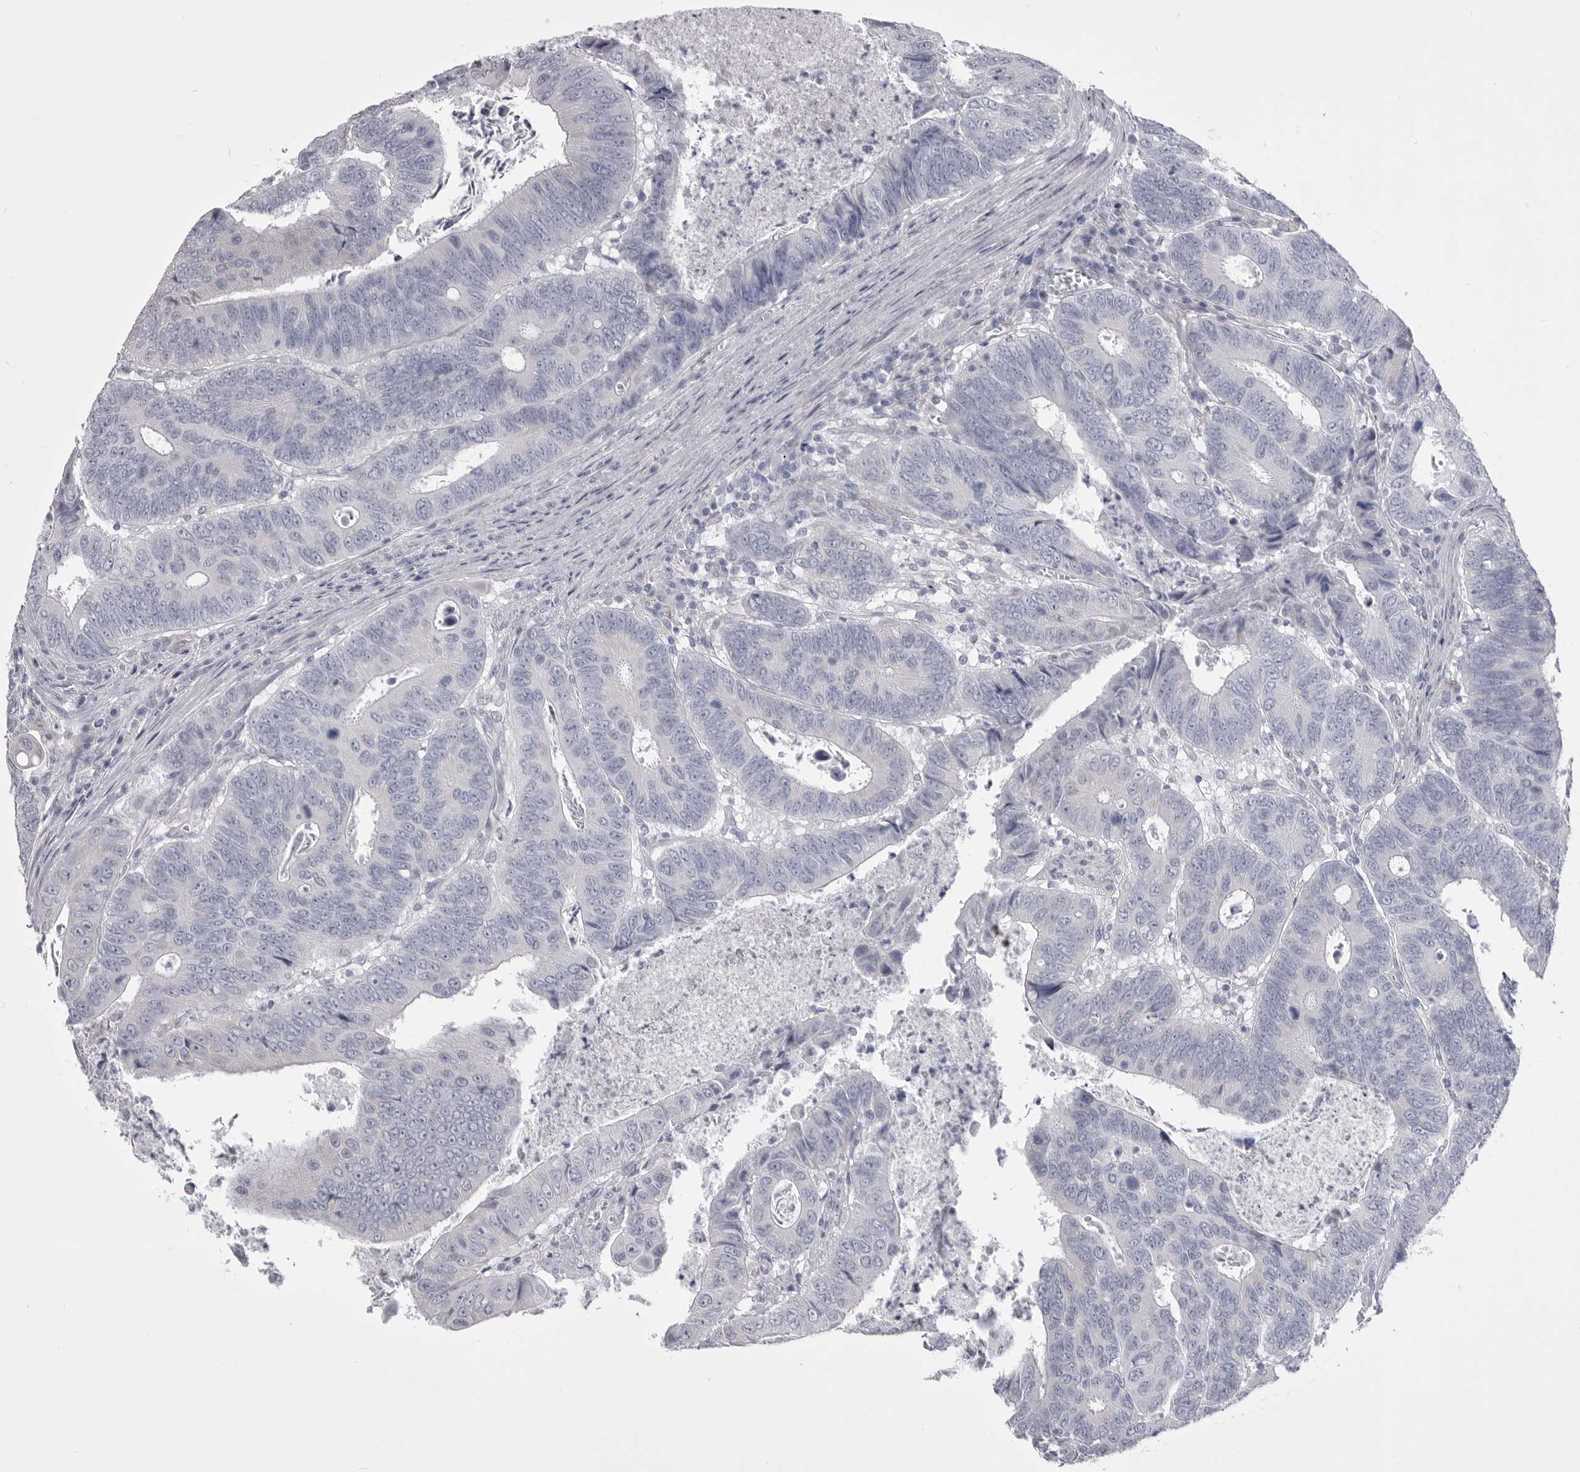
{"staining": {"intensity": "negative", "quantity": "none", "location": "none"}, "tissue": "colorectal cancer", "cell_type": "Tumor cells", "image_type": "cancer", "snomed": [{"axis": "morphology", "description": "Adenocarcinoma, NOS"}, {"axis": "topography", "description": "Colon"}], "caption": "This is an immunohistochemistry (IHC) histopathology image of human adenocarcinoma (colorectal). There is no staining in tumor cells.", "gene": "ANK2", "patient": {"sex": "male", "age": 72}}